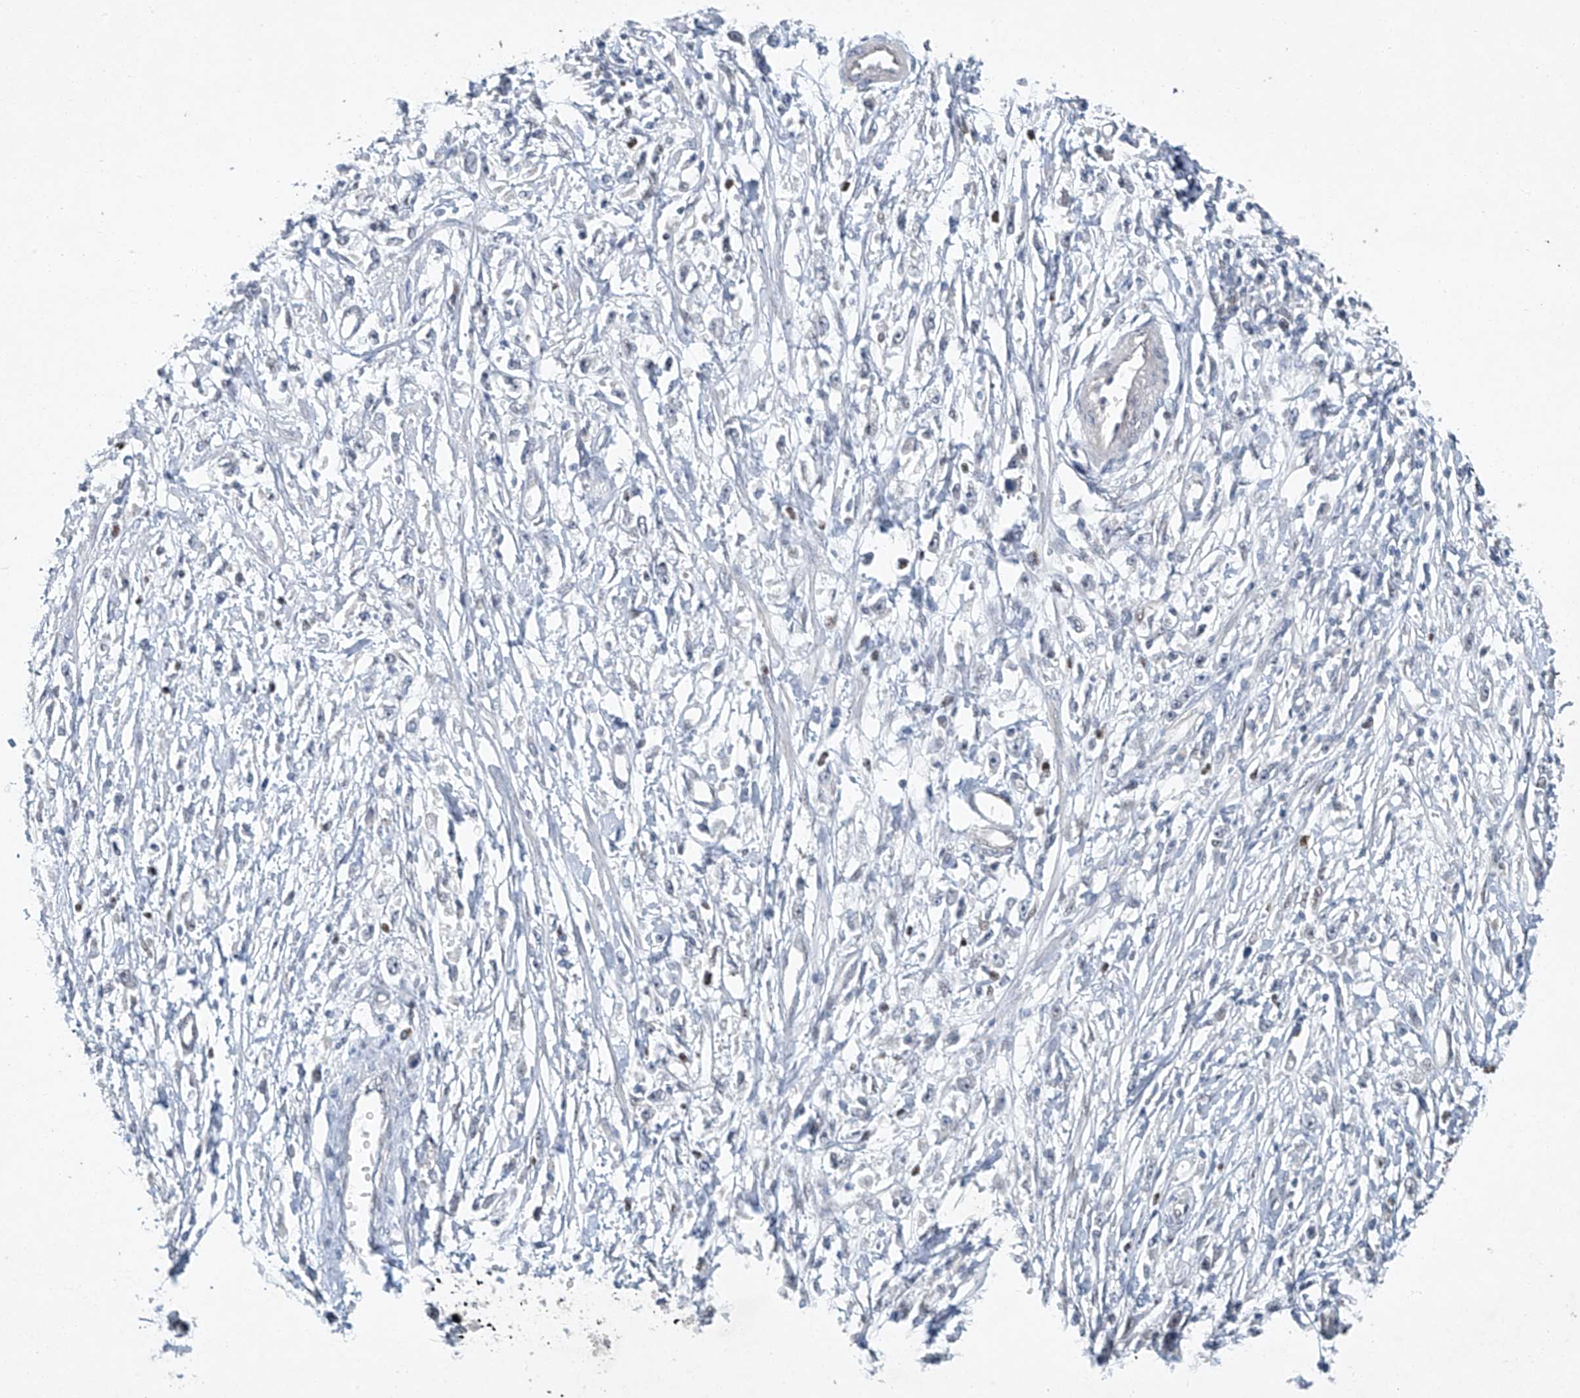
{"staining": {"intensity": "moderate", "quantity": ">75%", "location": "nuclear"}, "tissue": "stomach cancer", "cell_type": "Tumor cells", "image_type": "cancer", "snomed": [{"axis": "morphology", "description": "Adenocarcinoma, NOS"}, {"axis": "topography", "description": "Stomach"}], "caption": "Protein staining reveals moderate nuclear staining in approximately >75% of tumor cells in stomach cancer (adenocarcinoma).", "gene": "TAF8", "patient": {"sex": "female", "age": 59}}